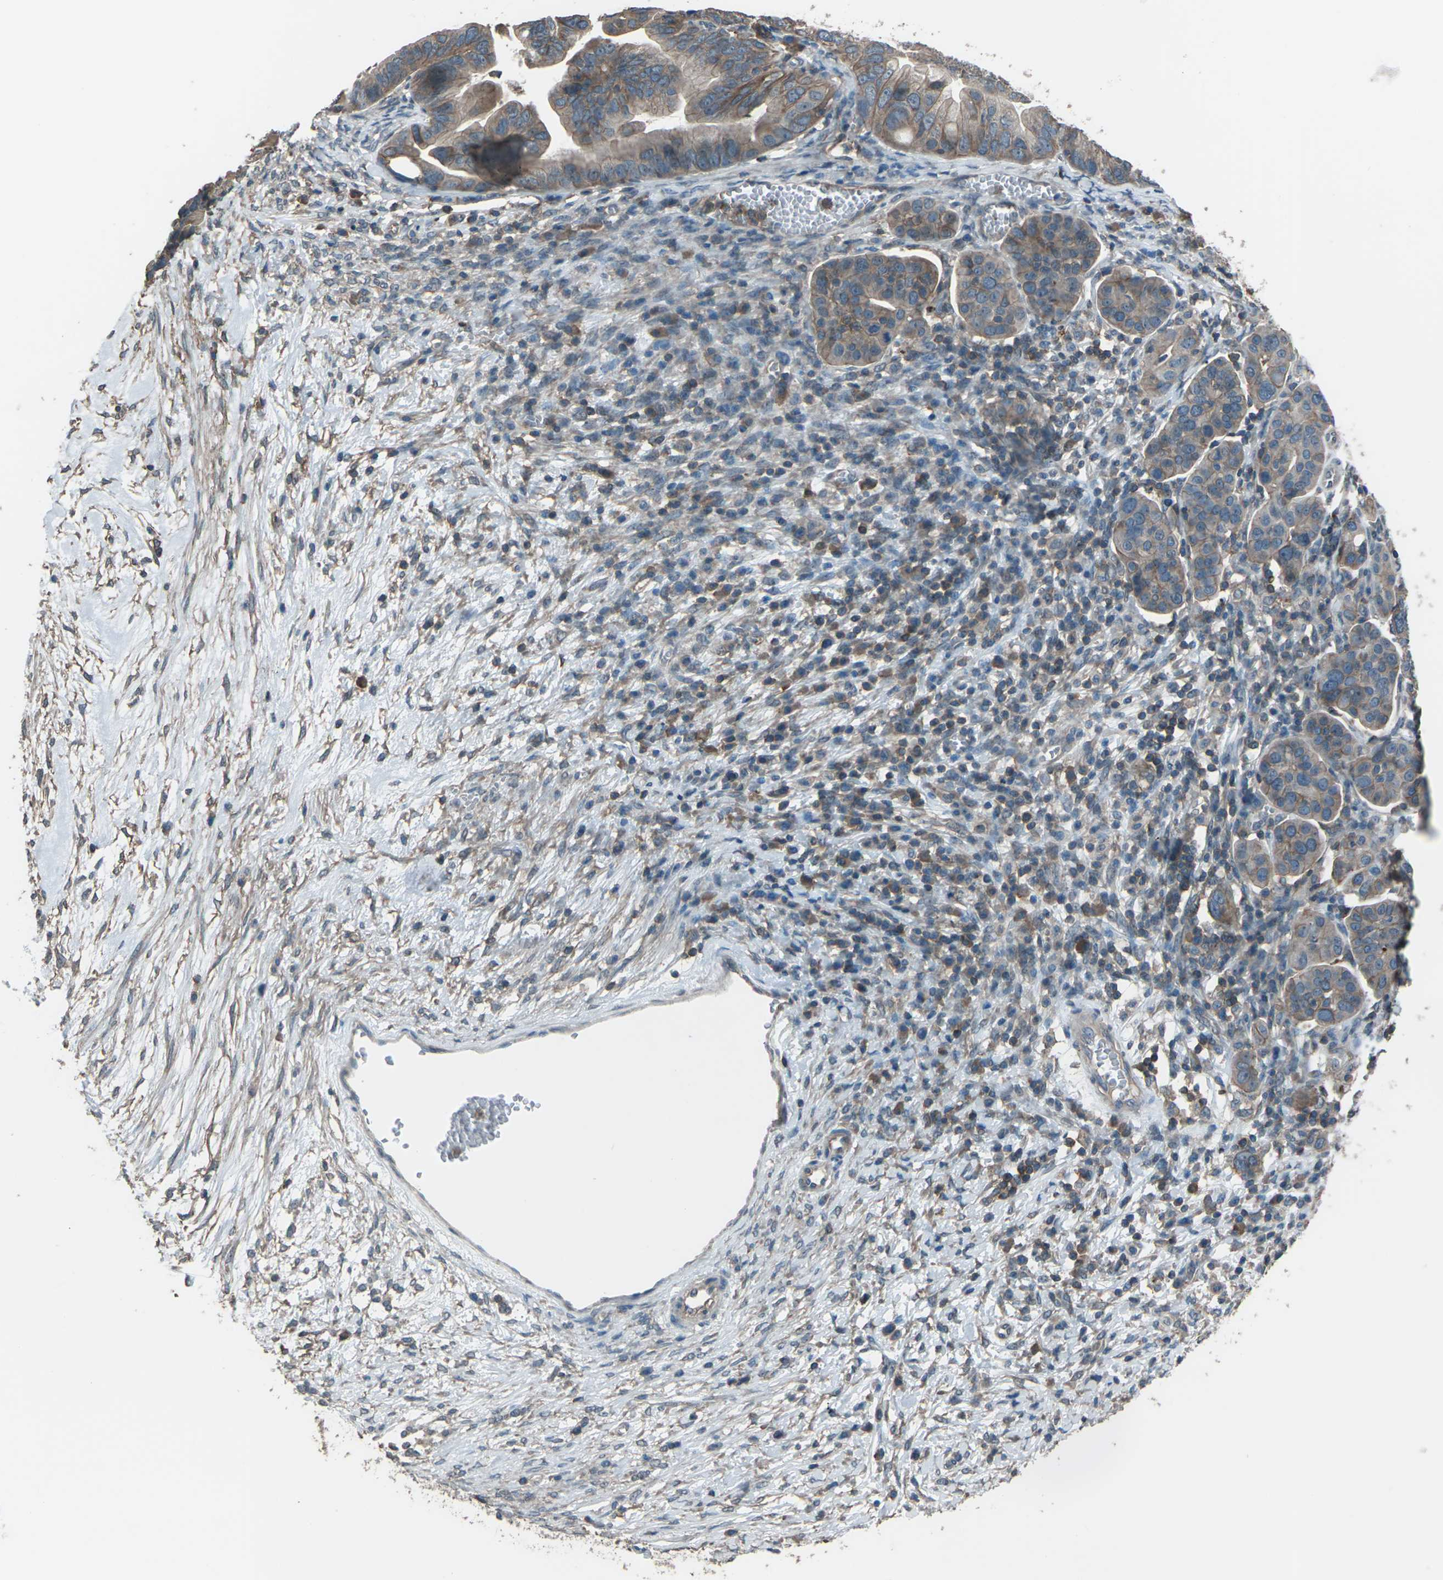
{"staining": {"intensity": "moderate", "quantity": ">75%", "location": "cytoplasmic/membranous"}, "tissue": "ovarian cancer", "cell_type": "Tumor cells", "image_type": "cancer", "snomed": [{"axis": "morphology", "description": "Cystadenocarcinoma, serous, NOS"}, {"axis": "topography", "description": "Ovary"}], "caption": "The image reveals immunohistochemical staining of ovarian cancer (serous cystadenocarcinoma). There is moderate cytoplasmic/membranous expression is seen in about >75% of tumor cells.", "gene": "CMTM4", "patient": {"sex": "female", "age": 56}}